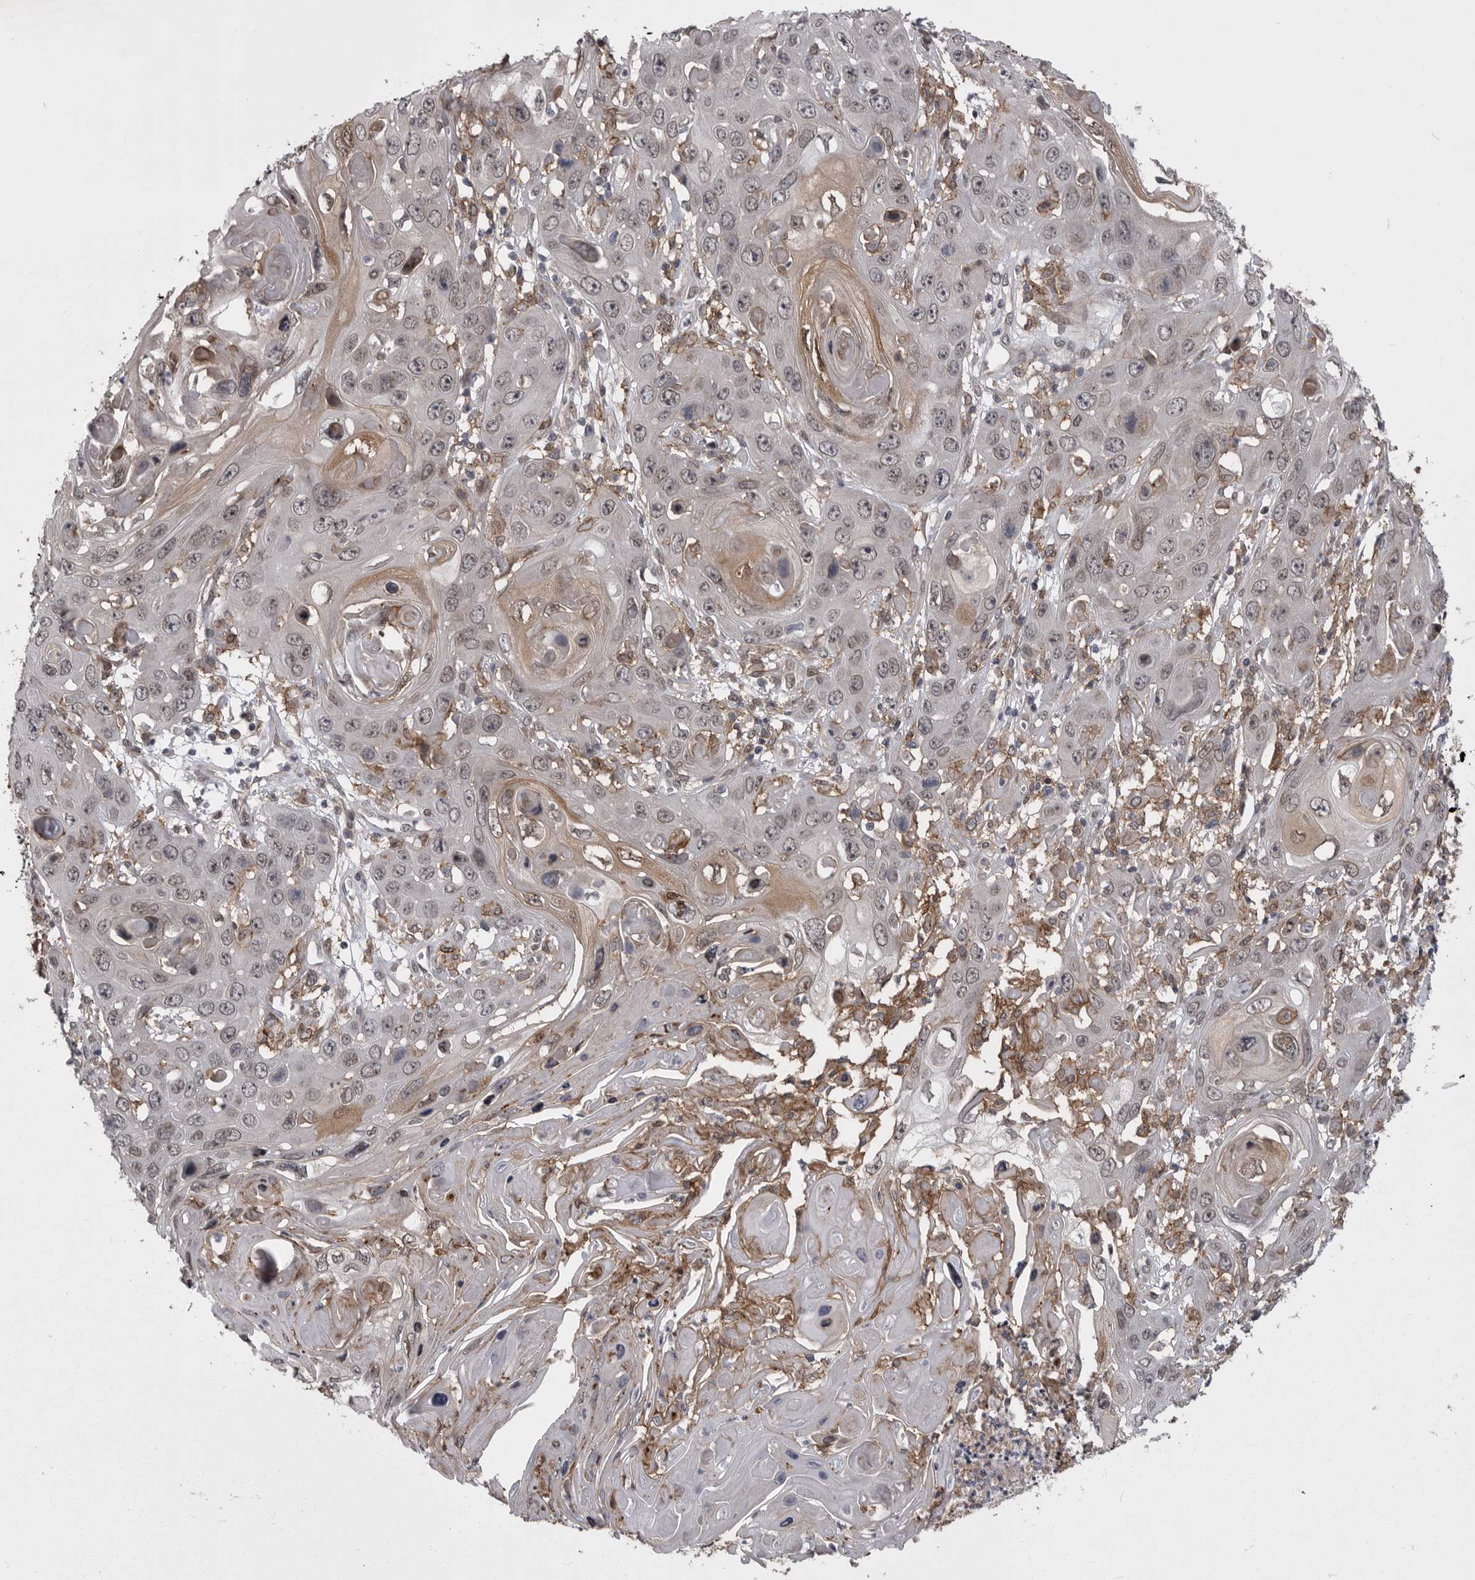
{"staining": {"intensity": "negative", "quantity": "none", "location": "none"}, "tissue": "skin cancer", "cell_type": "Tumor cells", "image_type": "cancer", "snomed": [{"axis": "morphology", "description": "Squamous cell carcinoma, NOS"}, {"axis": "topography", "description": "Skin"}], "caption": "Immunohistochemical staining of squamous cell carcinoma (skin) exhibits no significant positivity in tumor cells.", "gene": "ABL1", "patient": {"sex": "male", "age": 55}}